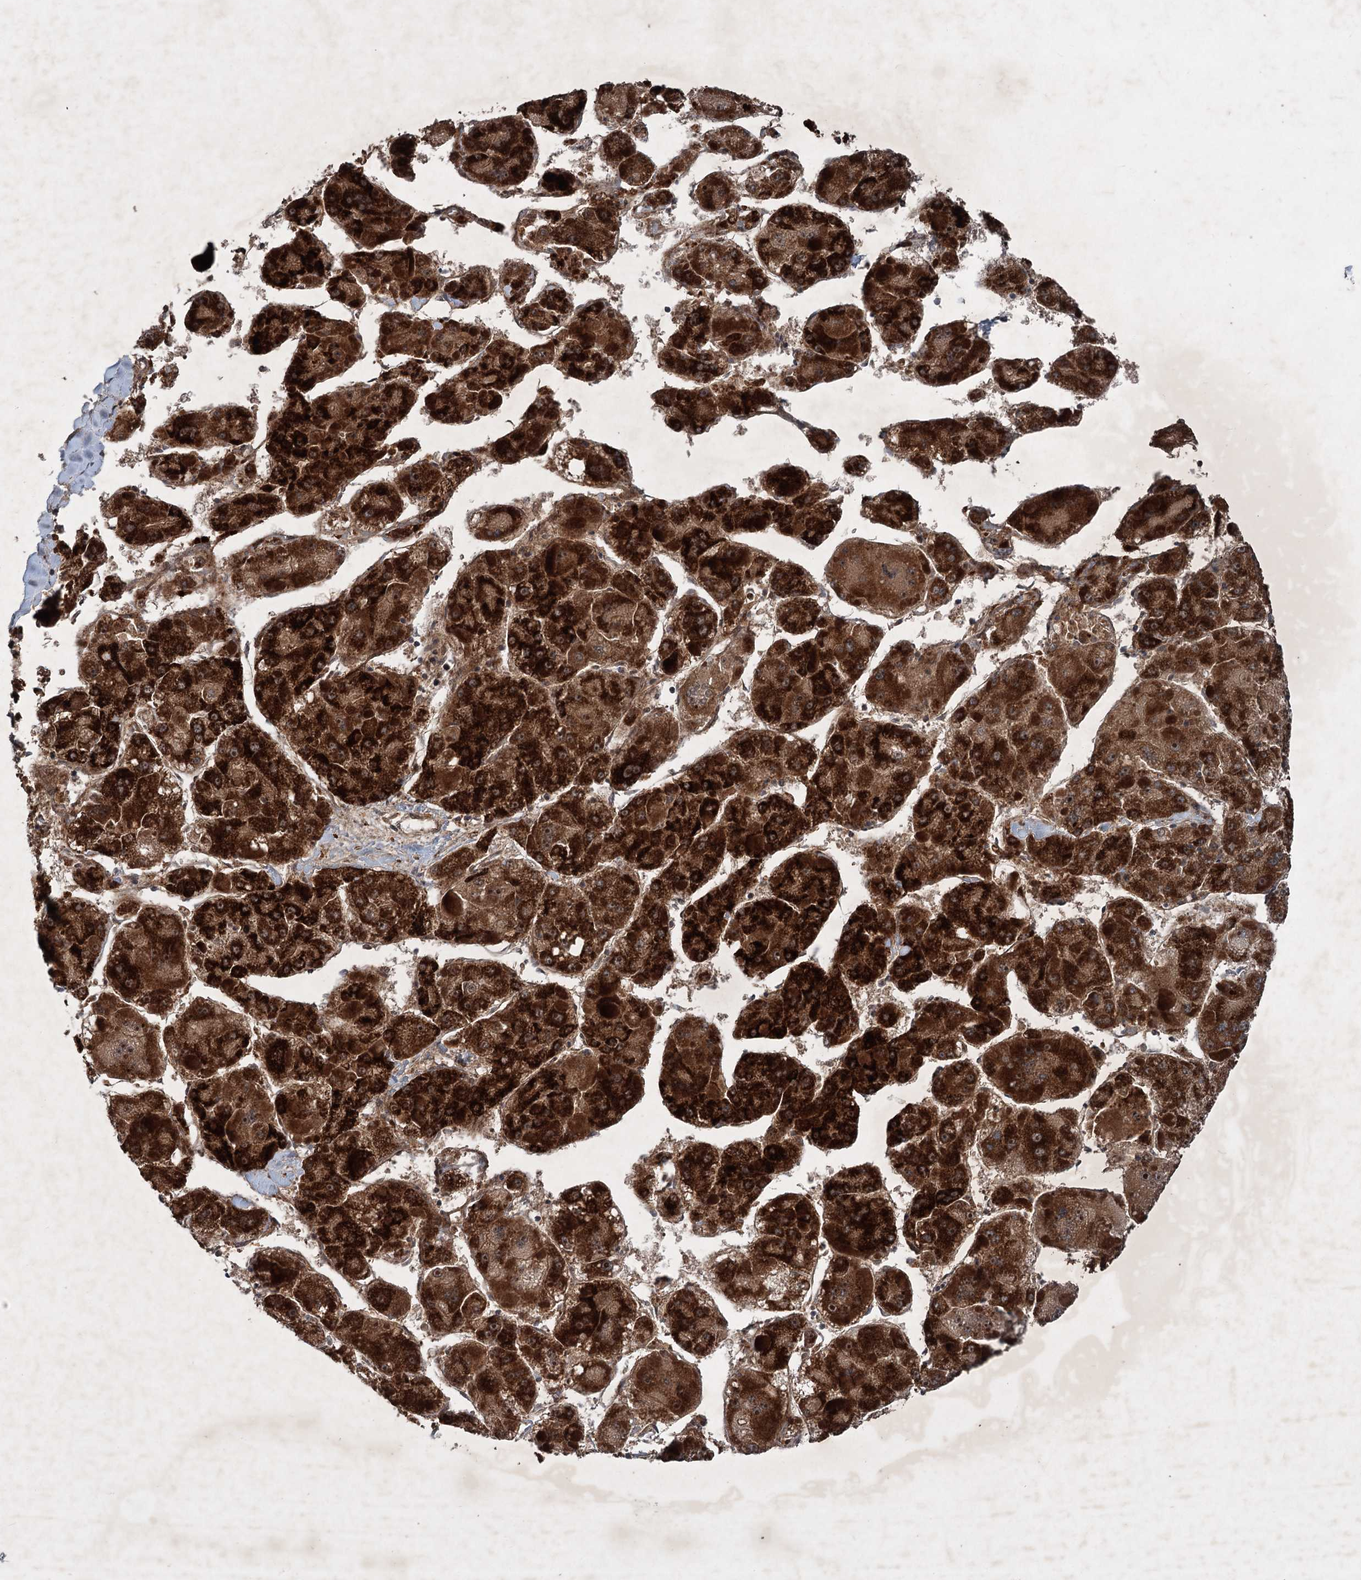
{"staining": {"intensity": "strong", "quantity": ">75%", "location": "cytoplasmic/membranous"}, "tissue": "liver cancer", "cell_type": "Tumor cells", "image_type": "cancer", "snomed": [{"axis": "morphology", "description": "Carcinoma, Hepatocellular, NOS"}, {"axis": "topography", "description": "Liver"}], "caption": "Human liver cancer stained with a protein marker exhibits strong staining in tumor cells.", "gene": "ALAS1", "patient": {"sex": "female", "age": 73}}